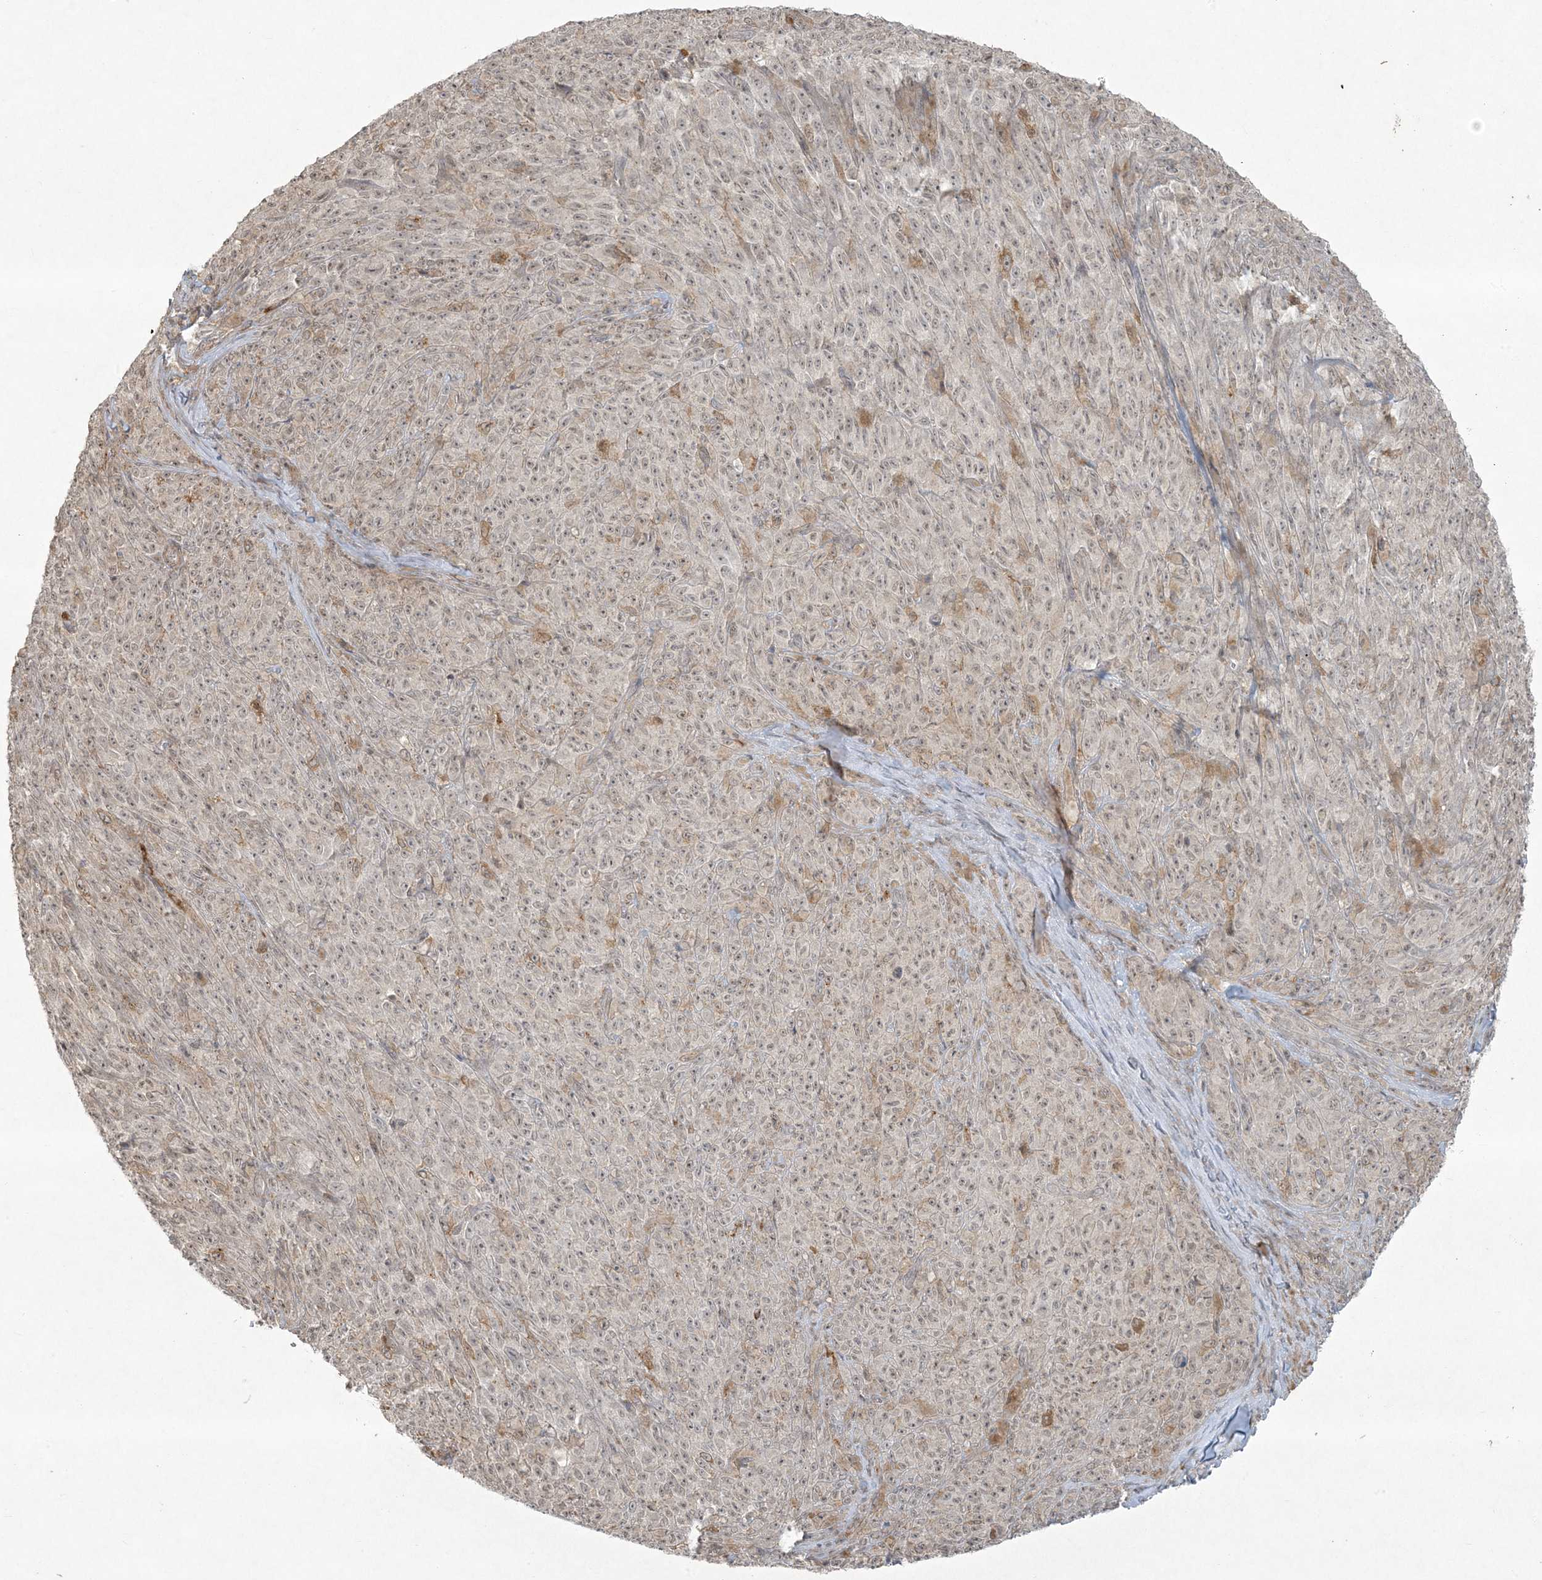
{"staining": {"intensity": "weak", "quantity": "25%-75%", "location": "nuclear"}, "tissue": "melanoma", "cell_type": "Tumor cells", "image_type": "cancer", "snomed": [{"axis": "morphology", "description": "Malignant melanoma, NOS"}, {"axis": "topography", "description": "Skin"}], "caption": "Immunohistochemical staining of human melanoma shows weak nuclear protein expression in approximately 25%-75% of tumor cells.", "gene": "ZNF263", "patient": {"sex": "female", "age": 82}}